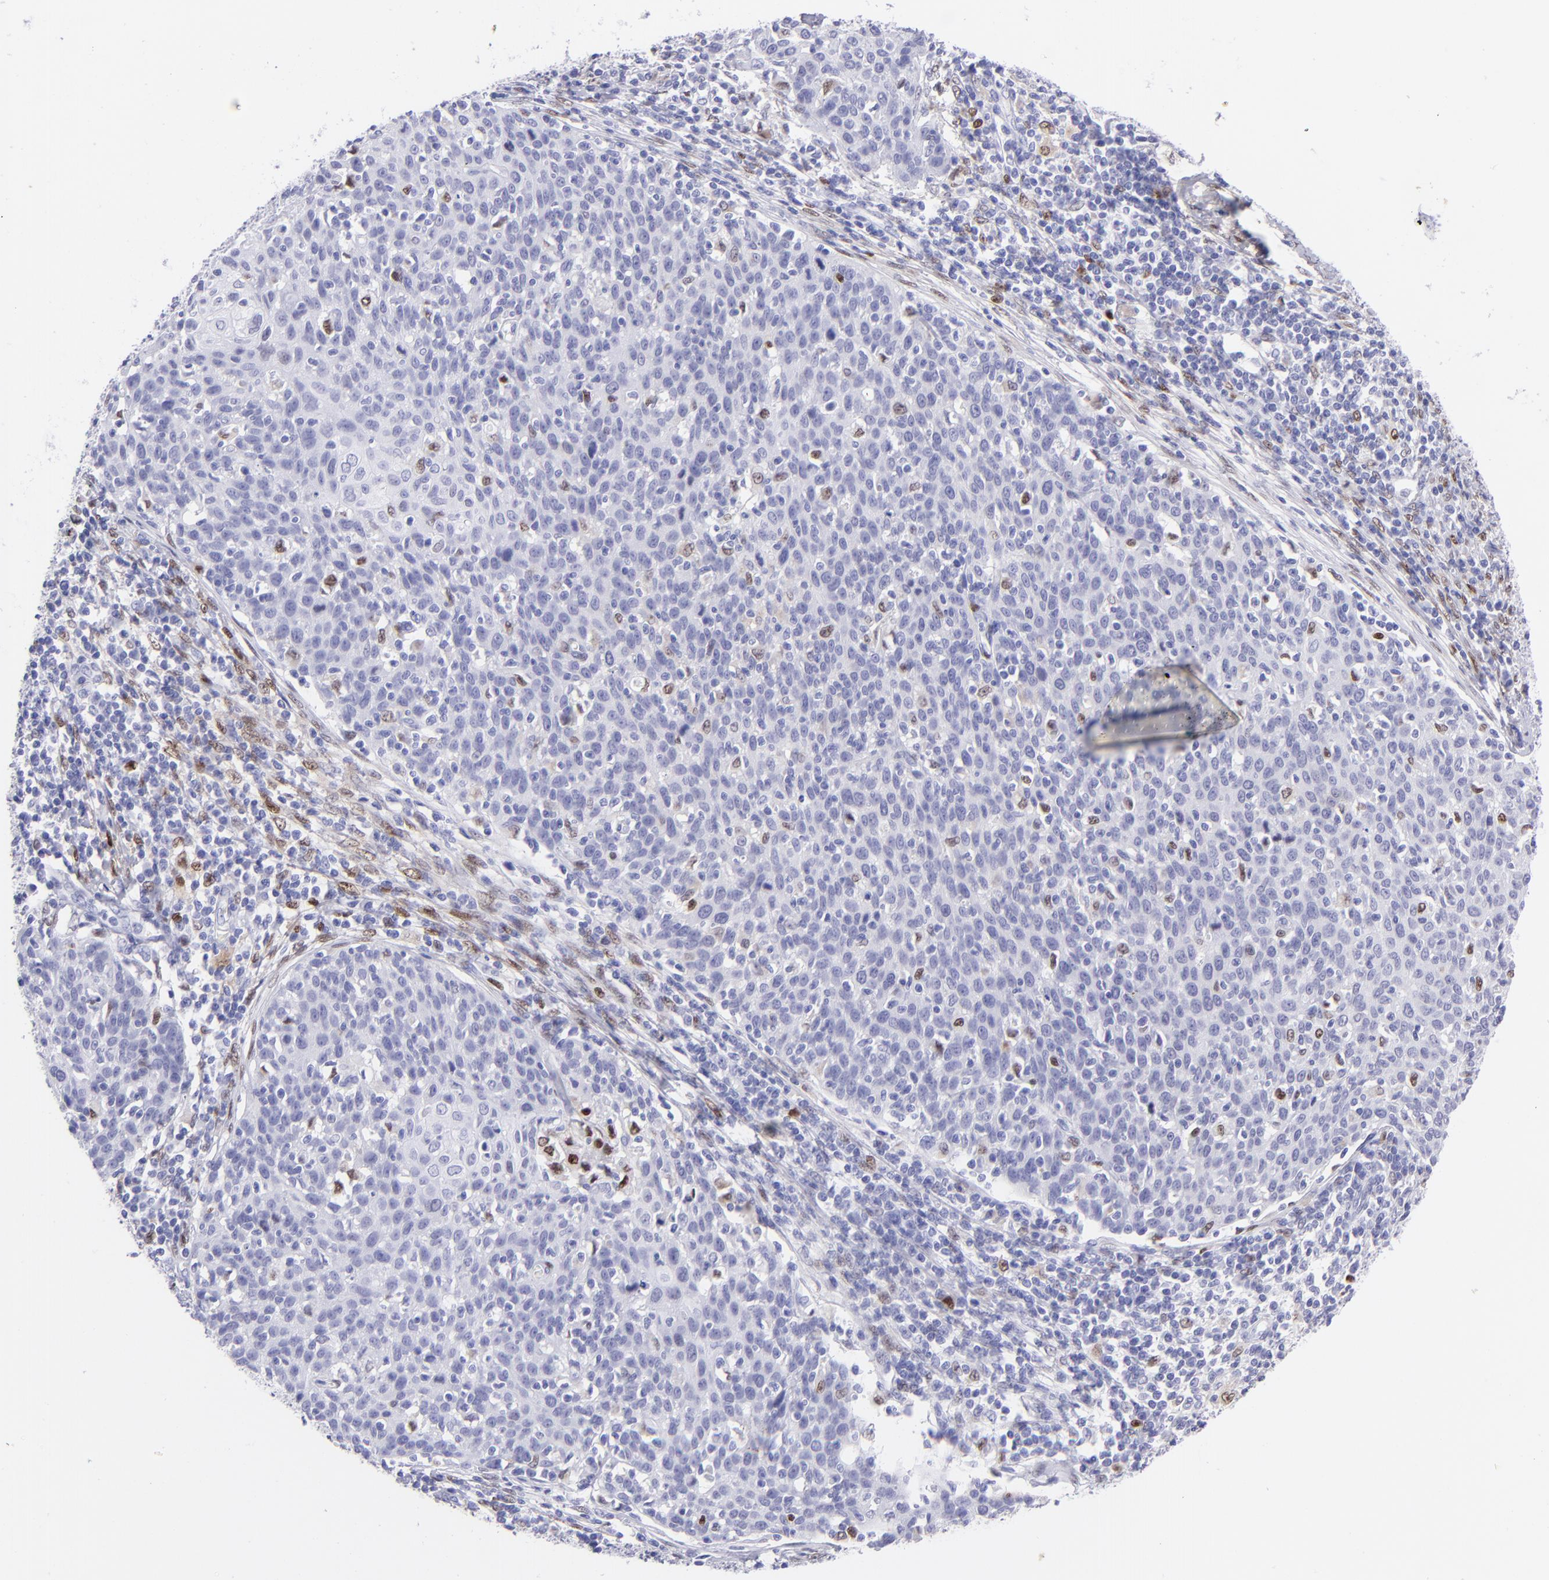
{"staining": {"intensity": "negative", "quantity": "none", "location": "none"}, "tissue": "cervical cancer", "cell_type": "Tumor cells", "image_type": "cancer", "snomed": [{"axis": "morphology", "description": "Squamous cell carcinoma, NOS"}, {"axis": "topography", "description": "Cervix"}], "caption": "DAB (3,3'-diaminobenzidine) immunohistochemical staining of cervical cancer (squamous cell carcinoma) demonstrates no significant expression in tumor cells.", "gene": "MITF", "patient": {"sex": "female", "age": 38}}